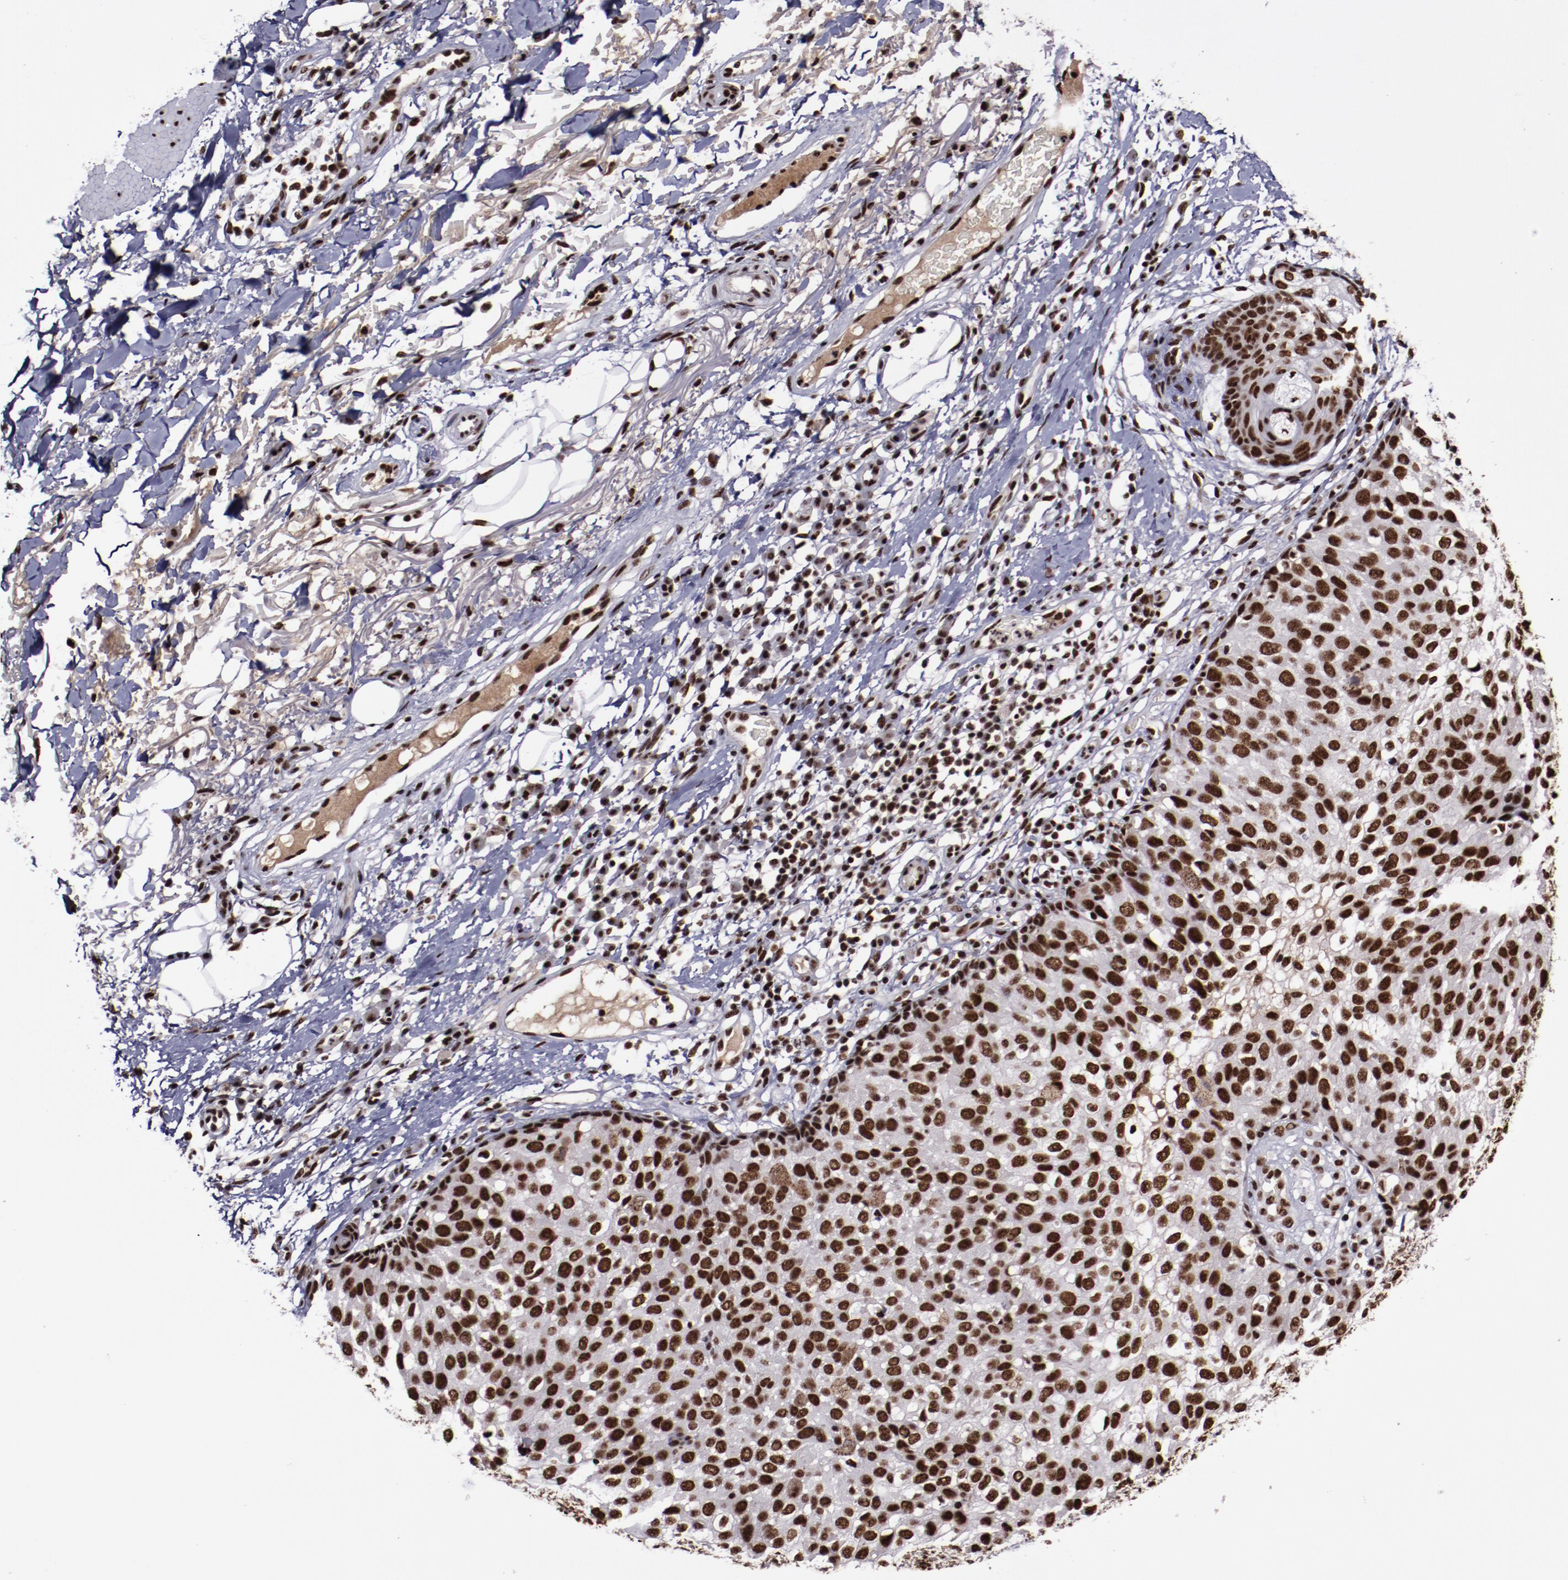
{"staining": {"intensity": "strong", "quantity": ">75%", "location": "nuclear"}, "tissue": "skin cancer", "cell_type": "Tumor cells", "image_type": "cancer", "snomed": [{"axis": "morphology", "description": "Squamous cell carcinoma, NOS"}, {"axis": "topography", "description": "Skin"}], "caption": "This image shows squamous cell carcinoma (skin) stained with immunohistochemistry (IHC) to label a protein in brown. The nuclear of tumor cells show strong positivity for the protein. Nuclei are counter-stained blue.", "gene": "ERH", "patient": {"sex": "male", "age": 87}}